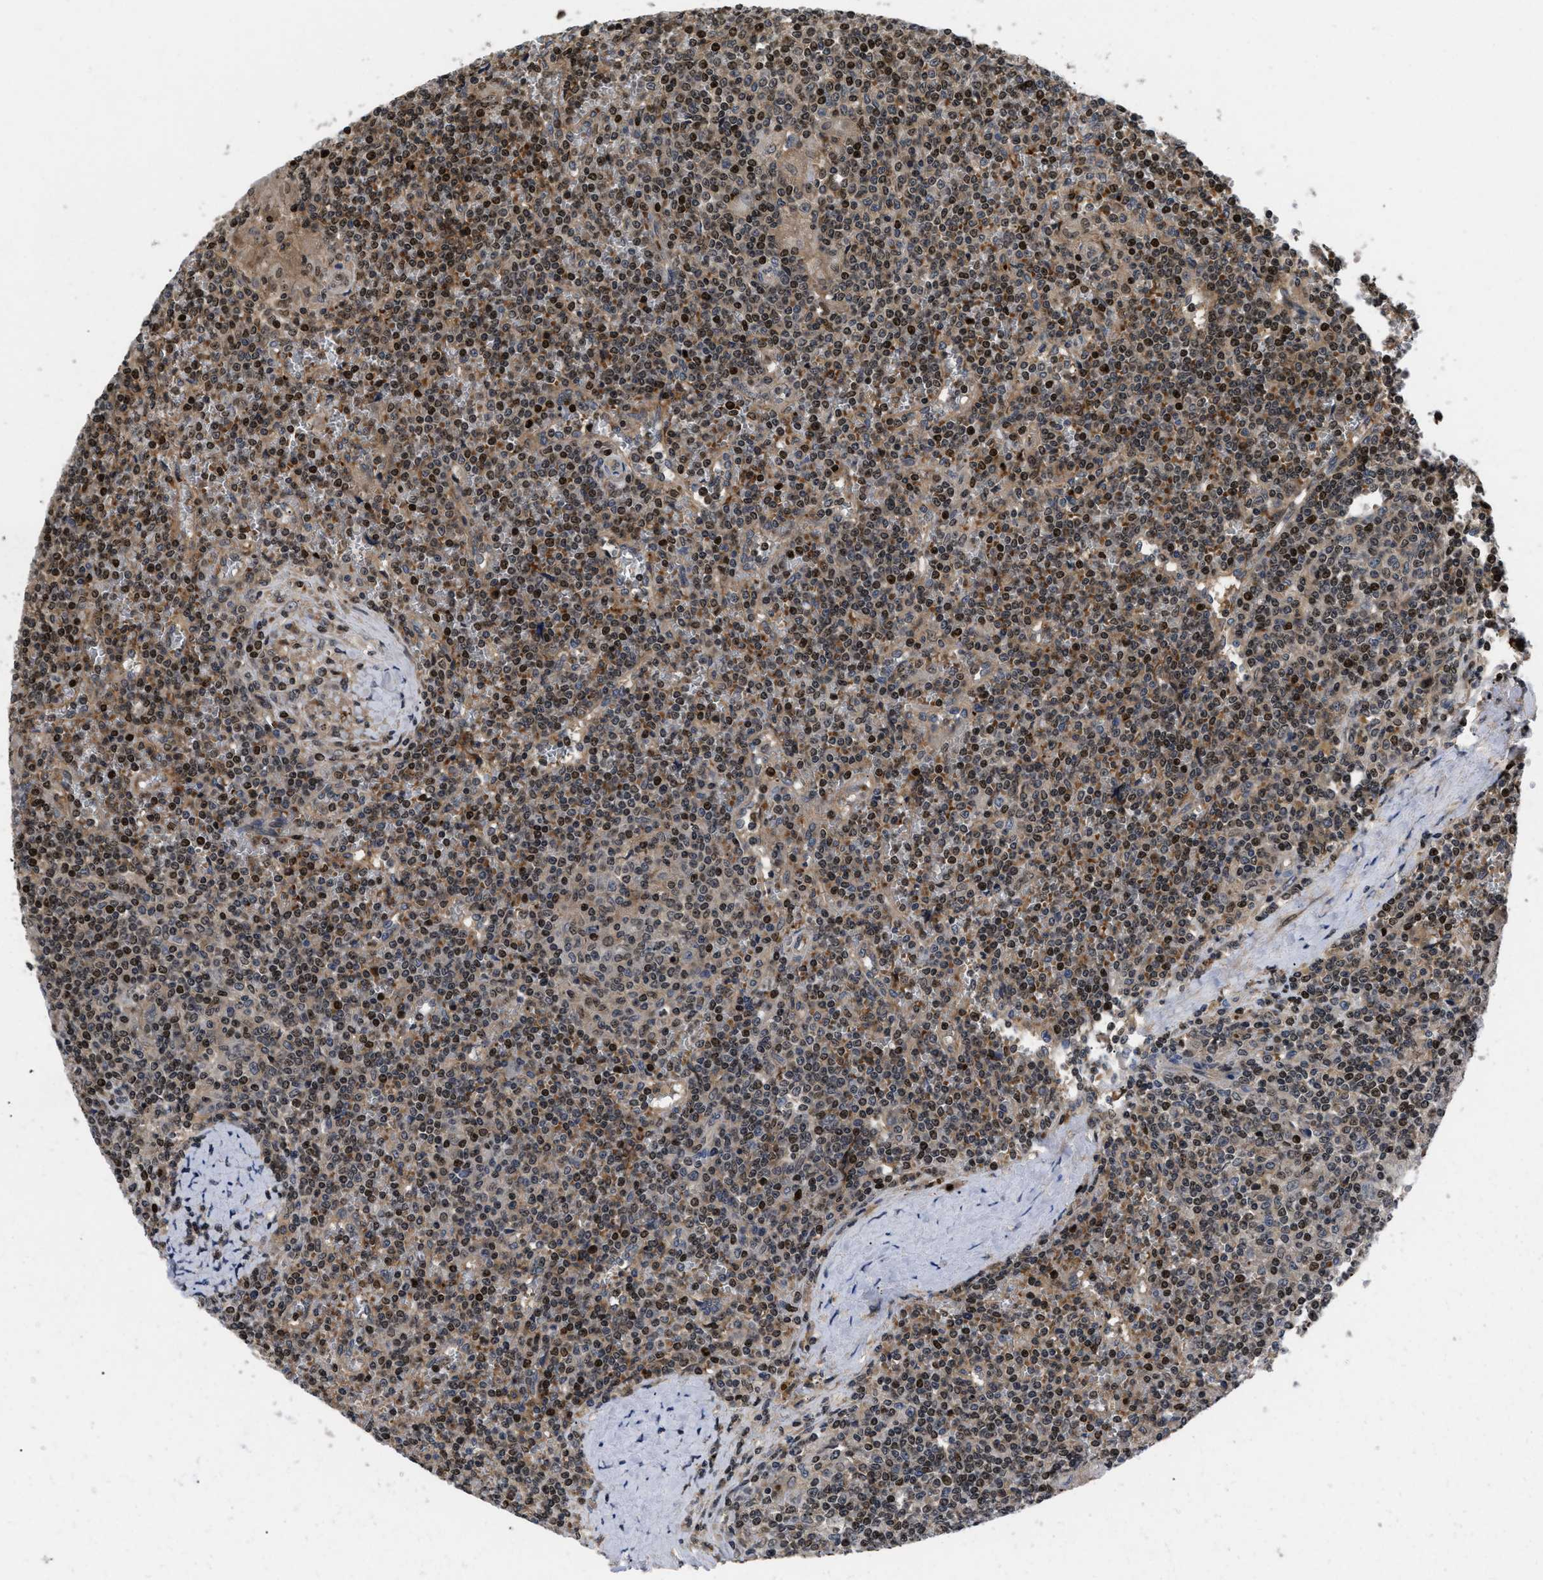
{"staining": {"intensity": "moderate", "quantity": "25%-75%", "location": "nuclear"}, "tissue": "lymphoma", "cell_type": "Tumor cells", "image_type": "cancer", "snomed": [{"axis": "morphology", "description": "Malignant lymphoma, non-Hodgkin's type, Low grade"}, {"axis": "topography", "description": "Spleen"}], "caption": "Human lymphoma stained for a protein (brown) reveals moderate nuclear positive staining in approximately 25%-75% of tumor cells.", "gene": "FAM200A", "patient": {"sex": "female", "age": 19}}